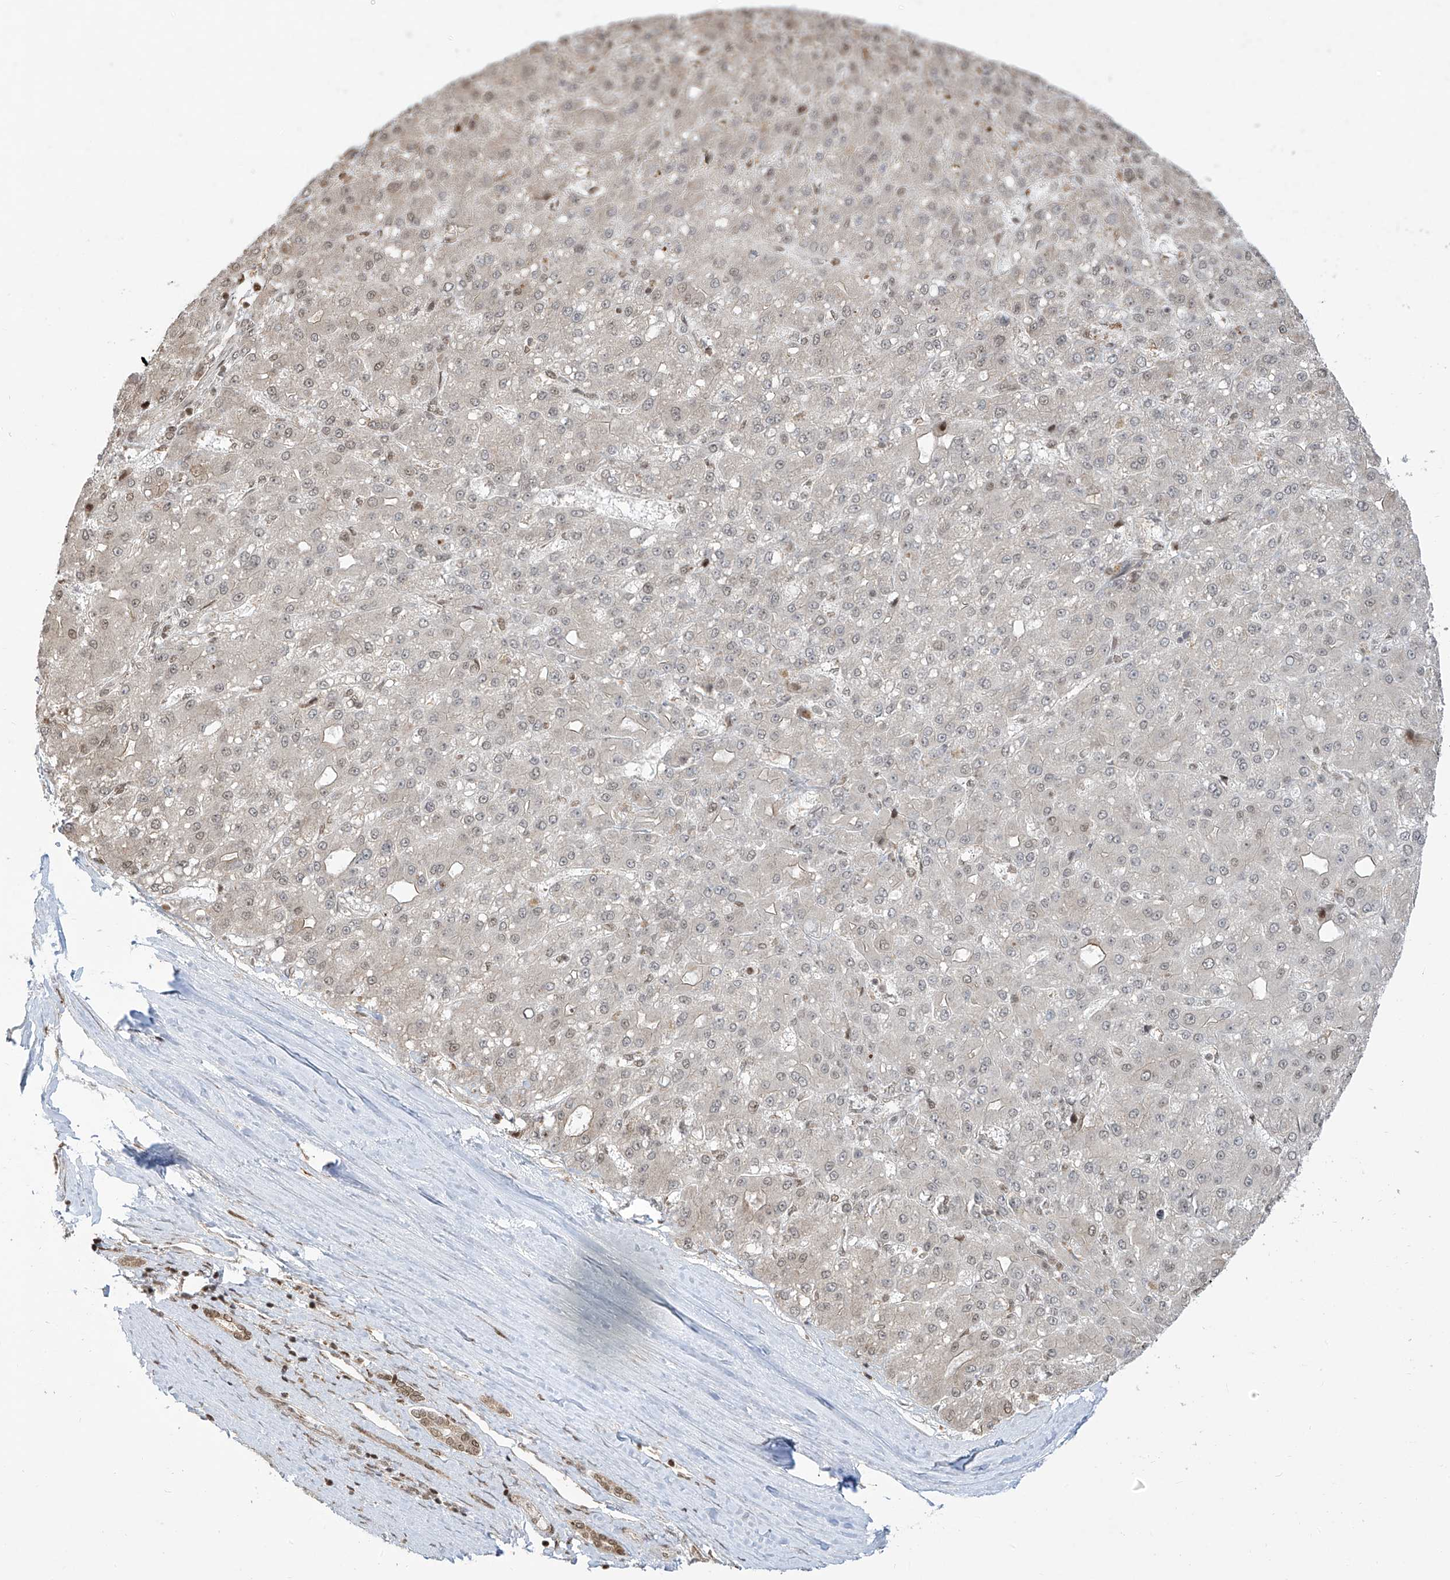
{"staining": {"intensity": "weak", "quantity": "<25%", "location": "nuclear"}, "tissue": "liver cancer", "cell_type": "Tumor cells", "image_type": "cancer", "snomed": [{"axis": "morphology", "description": "Carcinoma, Hepatocellular, NOS"}, {"axis": "topography", "description": "Liver"}], "caption": "There is no significant positivity in tumor cells of liver cancer. (DAB (3,3'-diaminobenzidine) immunohistochemistry (IHC), high magnification).", "gene": "VMP1", "patient": {"sex": "male", "age": 67}}